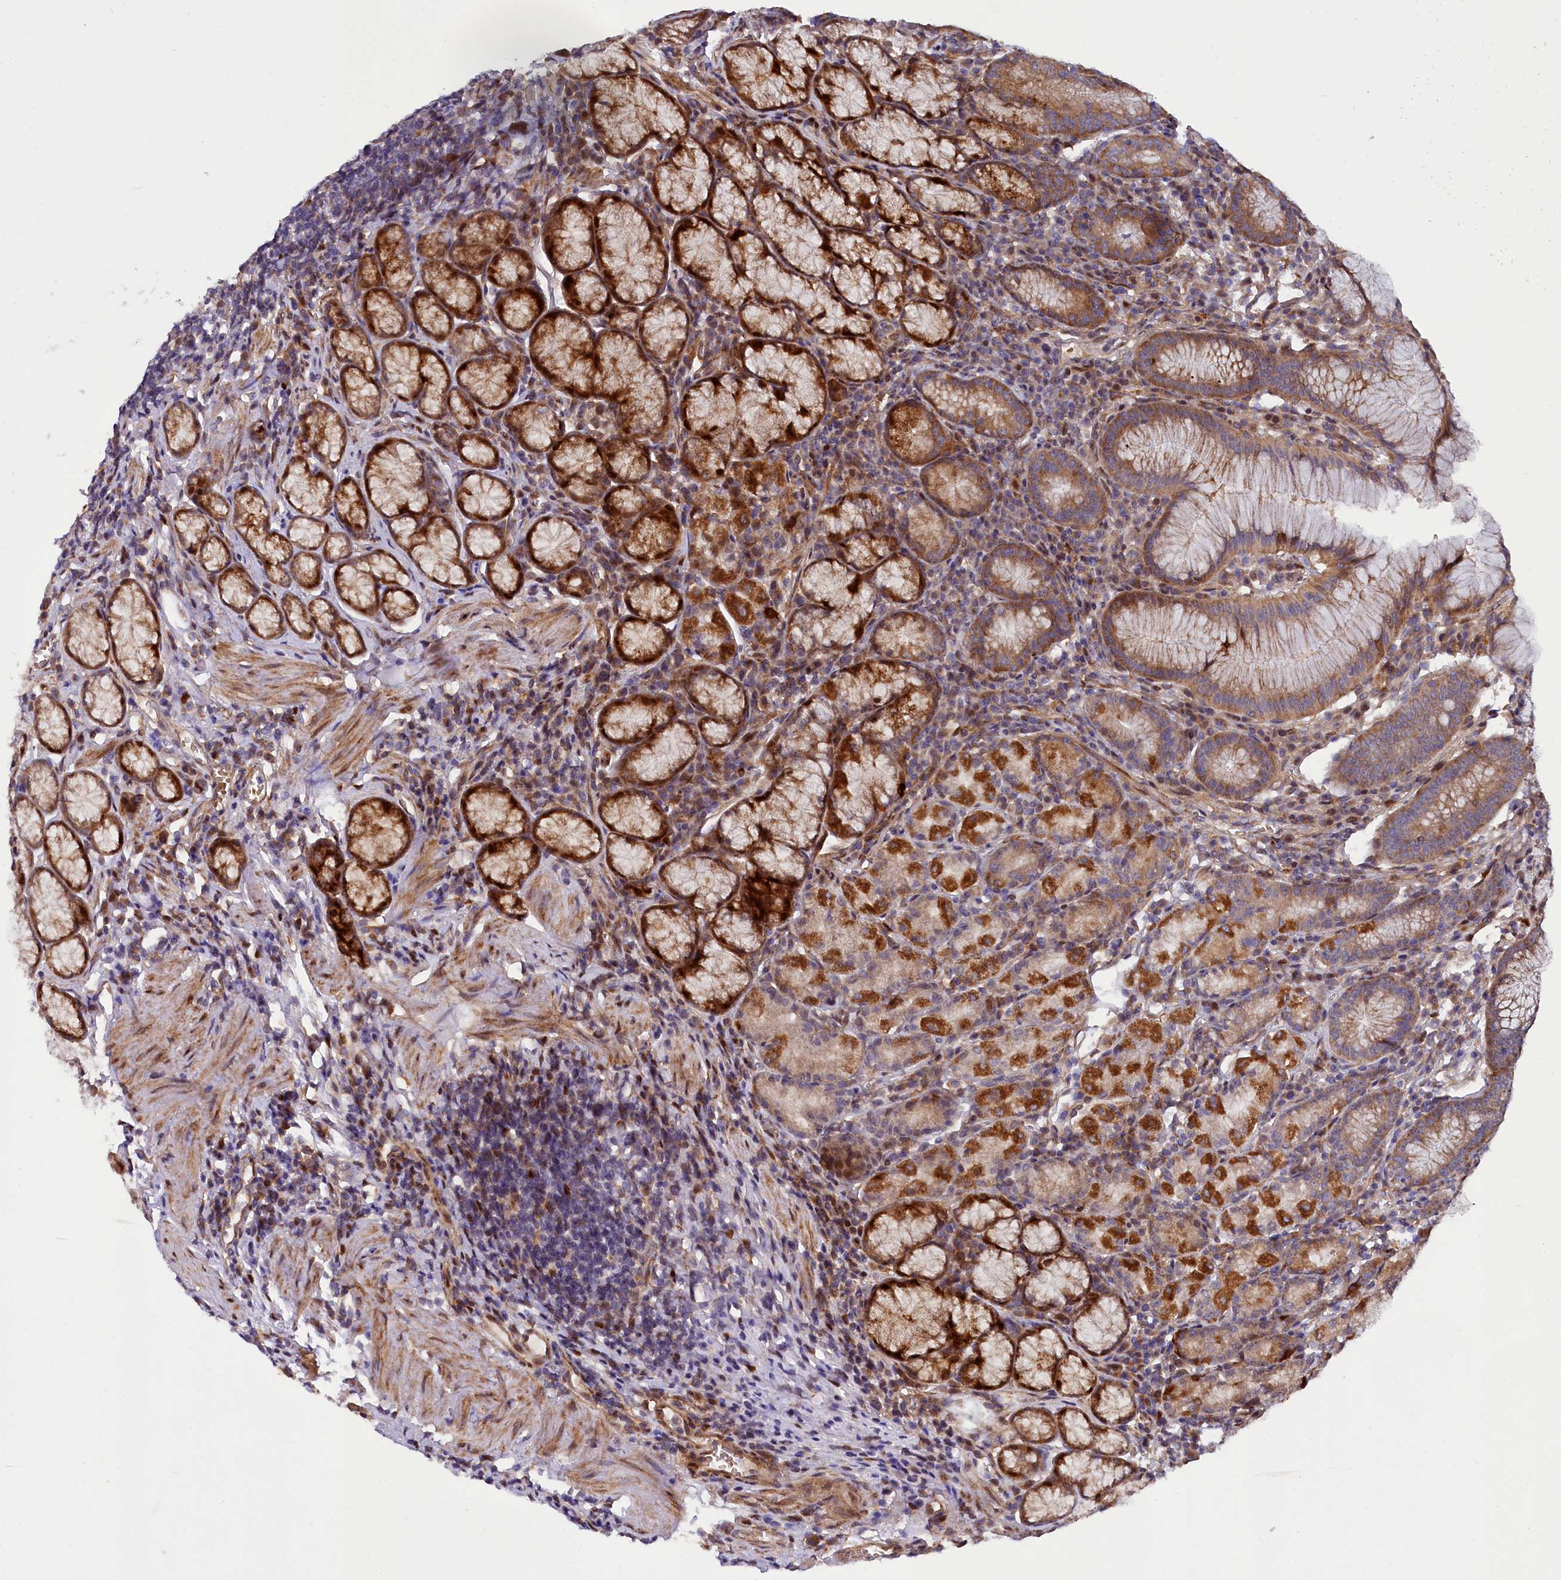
{"staining": {"intensity": "strong", "quantity": "25%-75%", "location": "cytoplasmic/membranous"}, "tissue": "stomach", "cell_type": "Glandular cells", "image_type": "normal", "snomed": [{"axis": "morphology", "description": "Normal tissue, NOS"}, {"axis": "topography", "description": "Stomach"}], "caption": "A histopathology image showing strong cytoplasmic/membranous expression in about 25%-75% of glandular cells in unremarkable stomach, as visualized by brown immunohistochemical staining.", "gene": "PDZRN3", "patient": {"sex": "male", "age": 55}}